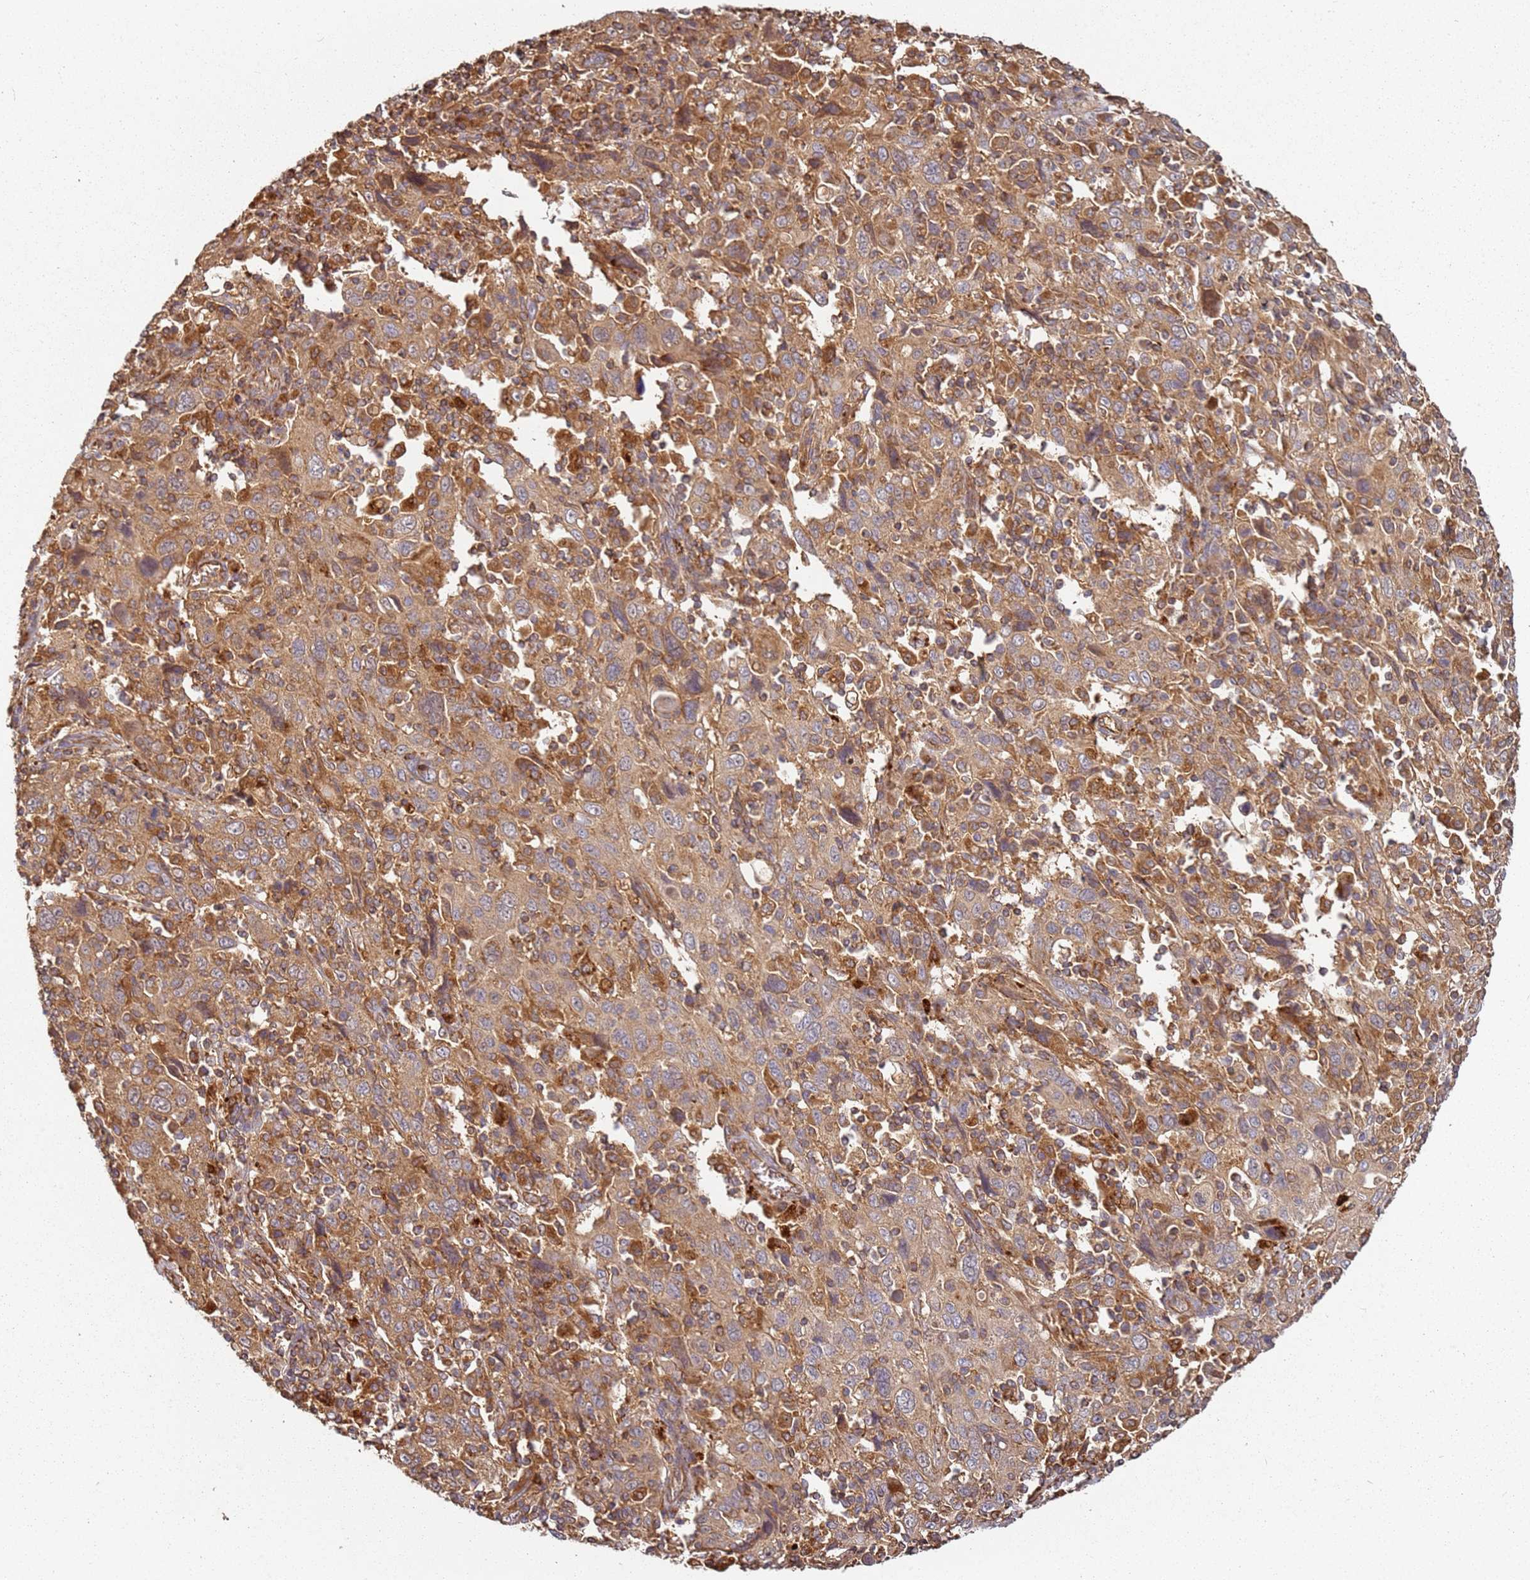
{"staining": {"intensity": "moderate", "quantity": ">75%", "location": "cytoplasmic/membranous"}, "tissue": "cervical cancer", "cell_type": "Tumor cells", "image_type": "cancer", "snomed": [{"axis": "morphology", "description": "Squamous cell carcinoma, NOS"}, {"axis": "topography", "description": "Cervix"}], "caption": "Cervical cancer (squamous cell carcinoma) stained with DAB immunohistochemistry reveals medium levels of moderate cytoplasmic/membranous staining in about >75% of tumor cells.", "gene": "SCGB2B2", "patient": {"sex": "female", "age": 46}}